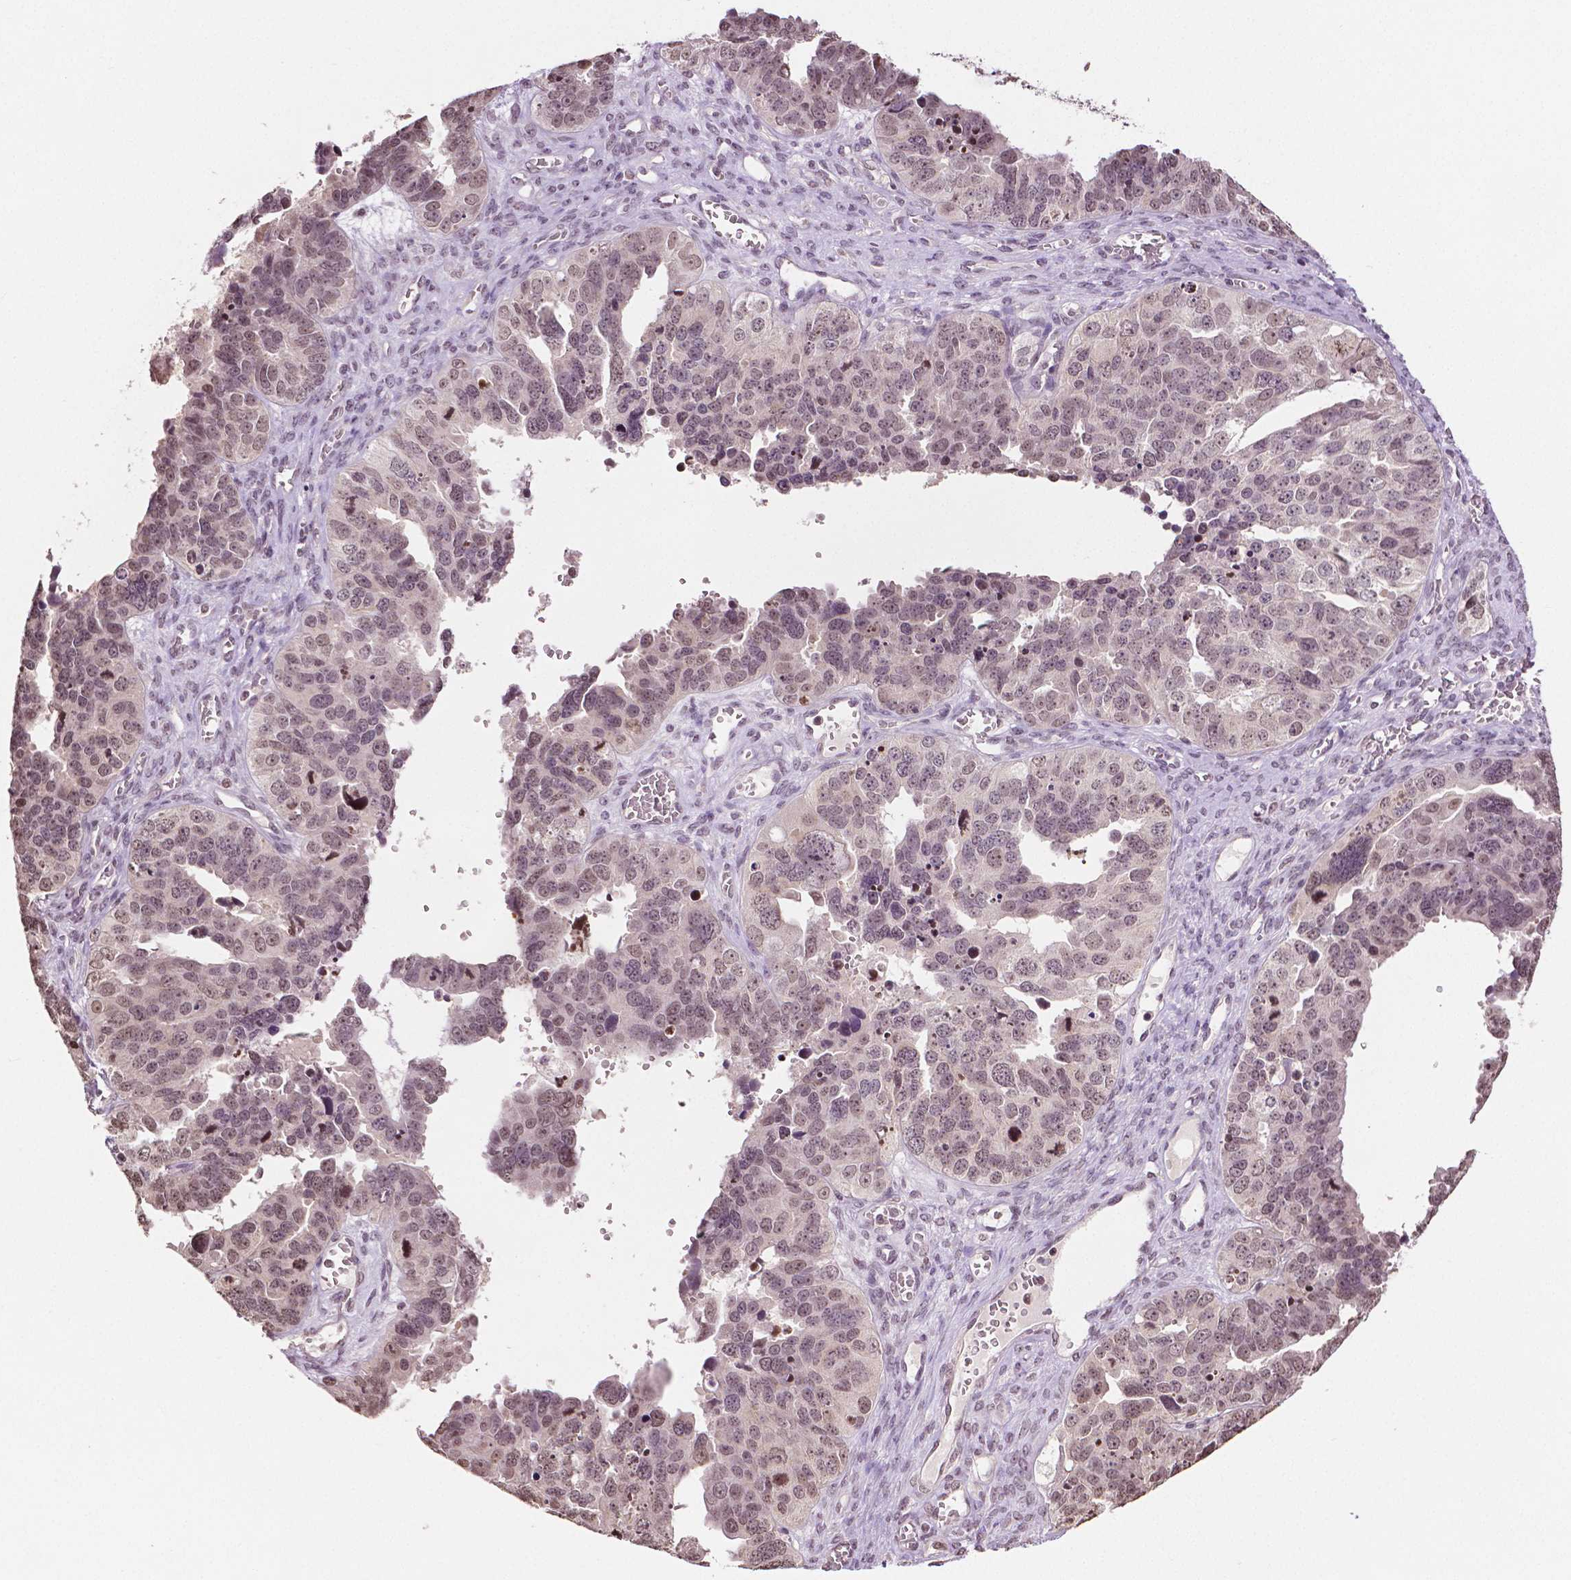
{"staining": {"intensity": "moderate", "quantity": ">75%", "location": "nuclear"}, "tissue": "ovarian cancer", "cell_type": "Tumor cells", "image_type": "cancer", "snomed": [{"axis": "morphology", "description": "Cystadenocarcinoma, serous, NOS"}, {"axis": "topography", "description": "Ovary"}], "caption": "This image exhibits IHC staining of human serous cystadenocarcinoma (ovarian), with medium moderate nuclear staining in approximately >75% of tumor cells.", "gene": "DEK", "patient": {"sex": "female", "age": 76}}